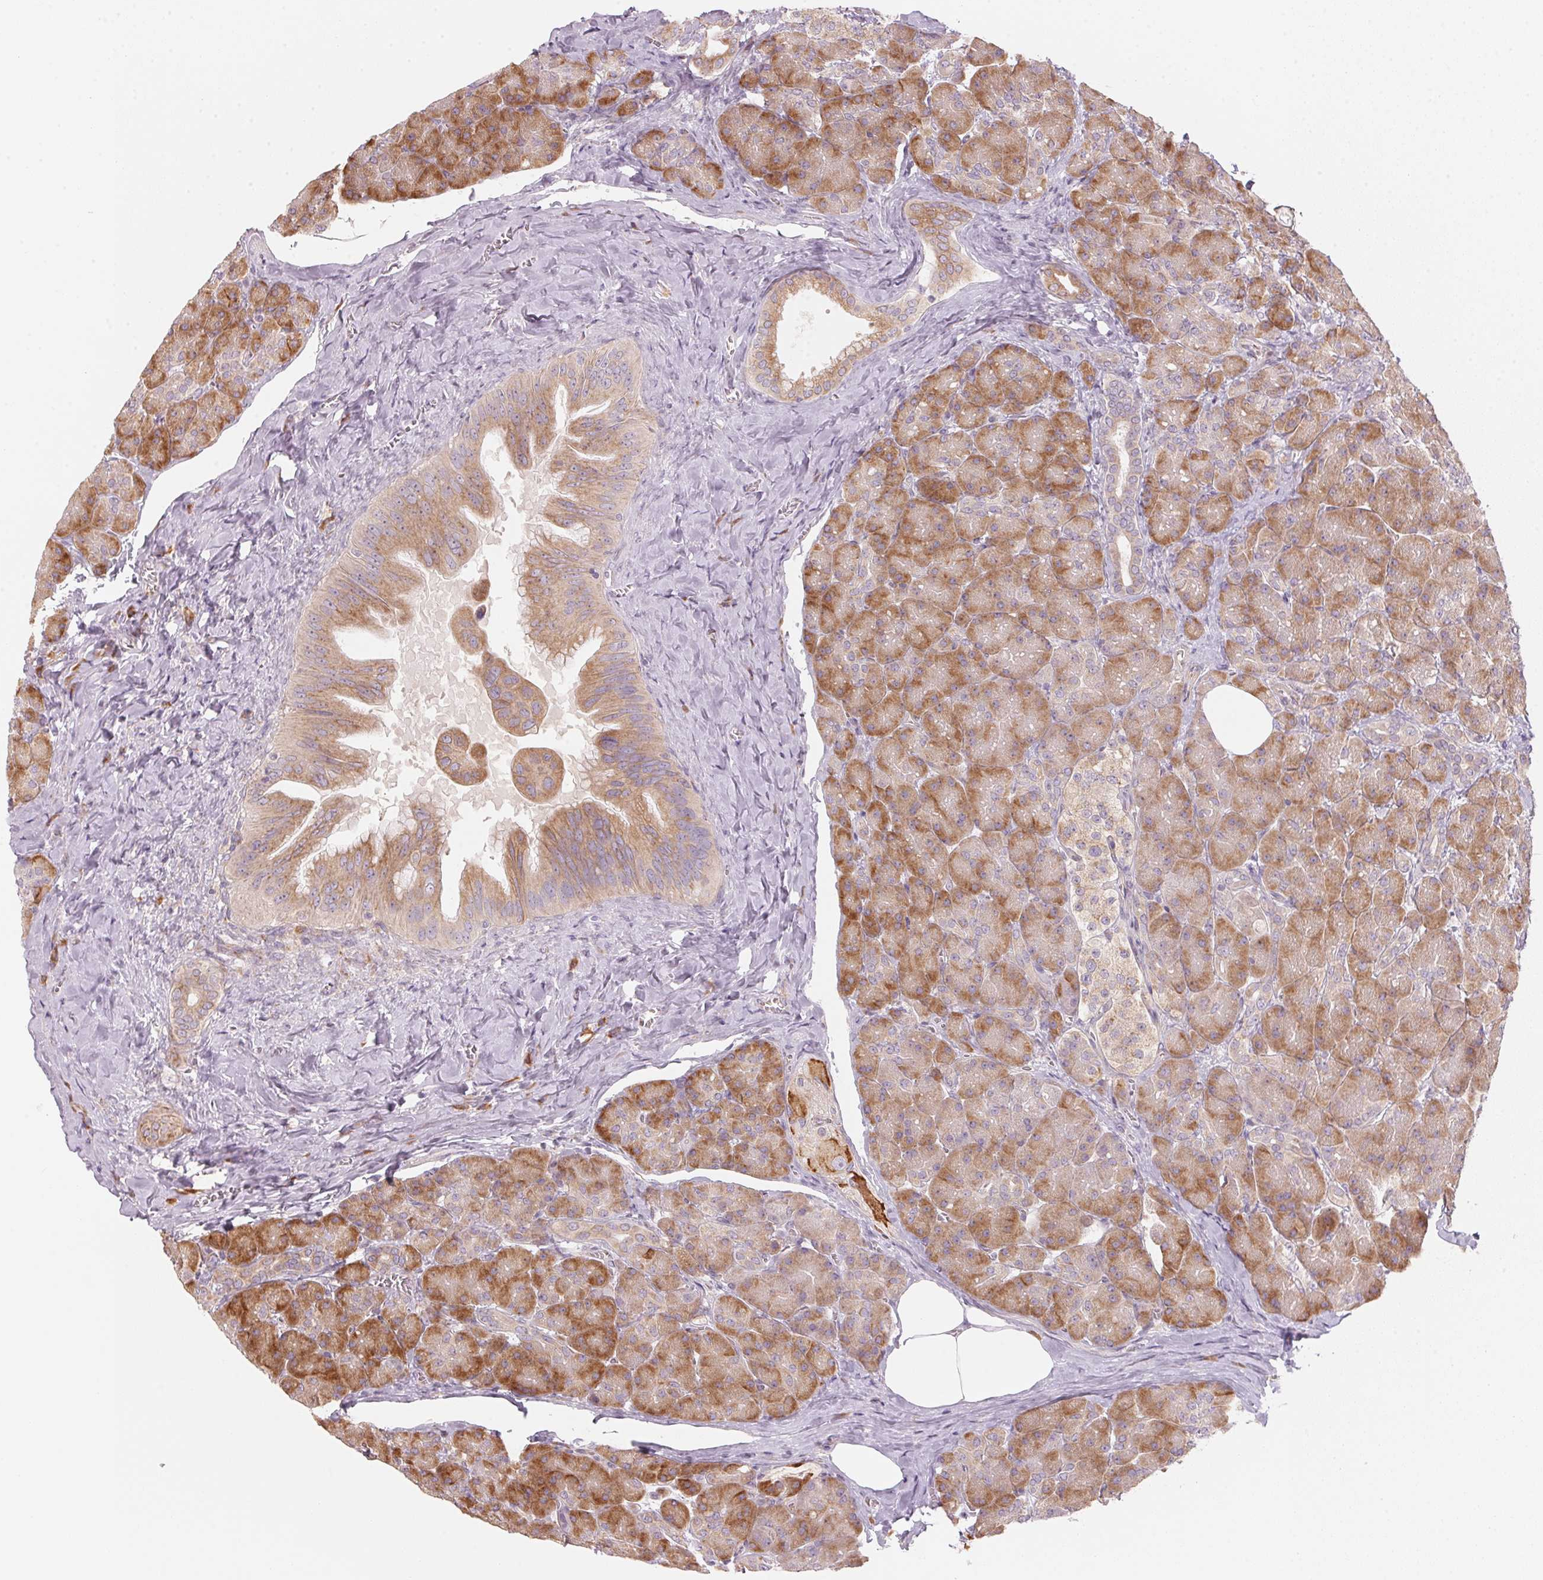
{"staining": {"intensity": "strong", "quantity": ">75%", "location": "cytoplasmic/membranous"}, "tissue": "pancreas", "cell_type": "Exocrine glandular cells", "image_type": "normal", "snomed": [{"axis": "morphology", "description": "Normal tissue, NOS"}, {"axis": "topography", "description": "Pancreas"}], "caption": "Immunohistochemistry (IHC) image of unremarkable human pancreas stained for a protein (brown), which reveals high levels of strong cytoplasmic/membranous positivity in about >75% of exocrine glandular cells.", "gene": "BLOC1S2", "patient": {"sex": "male", "age": 55}}